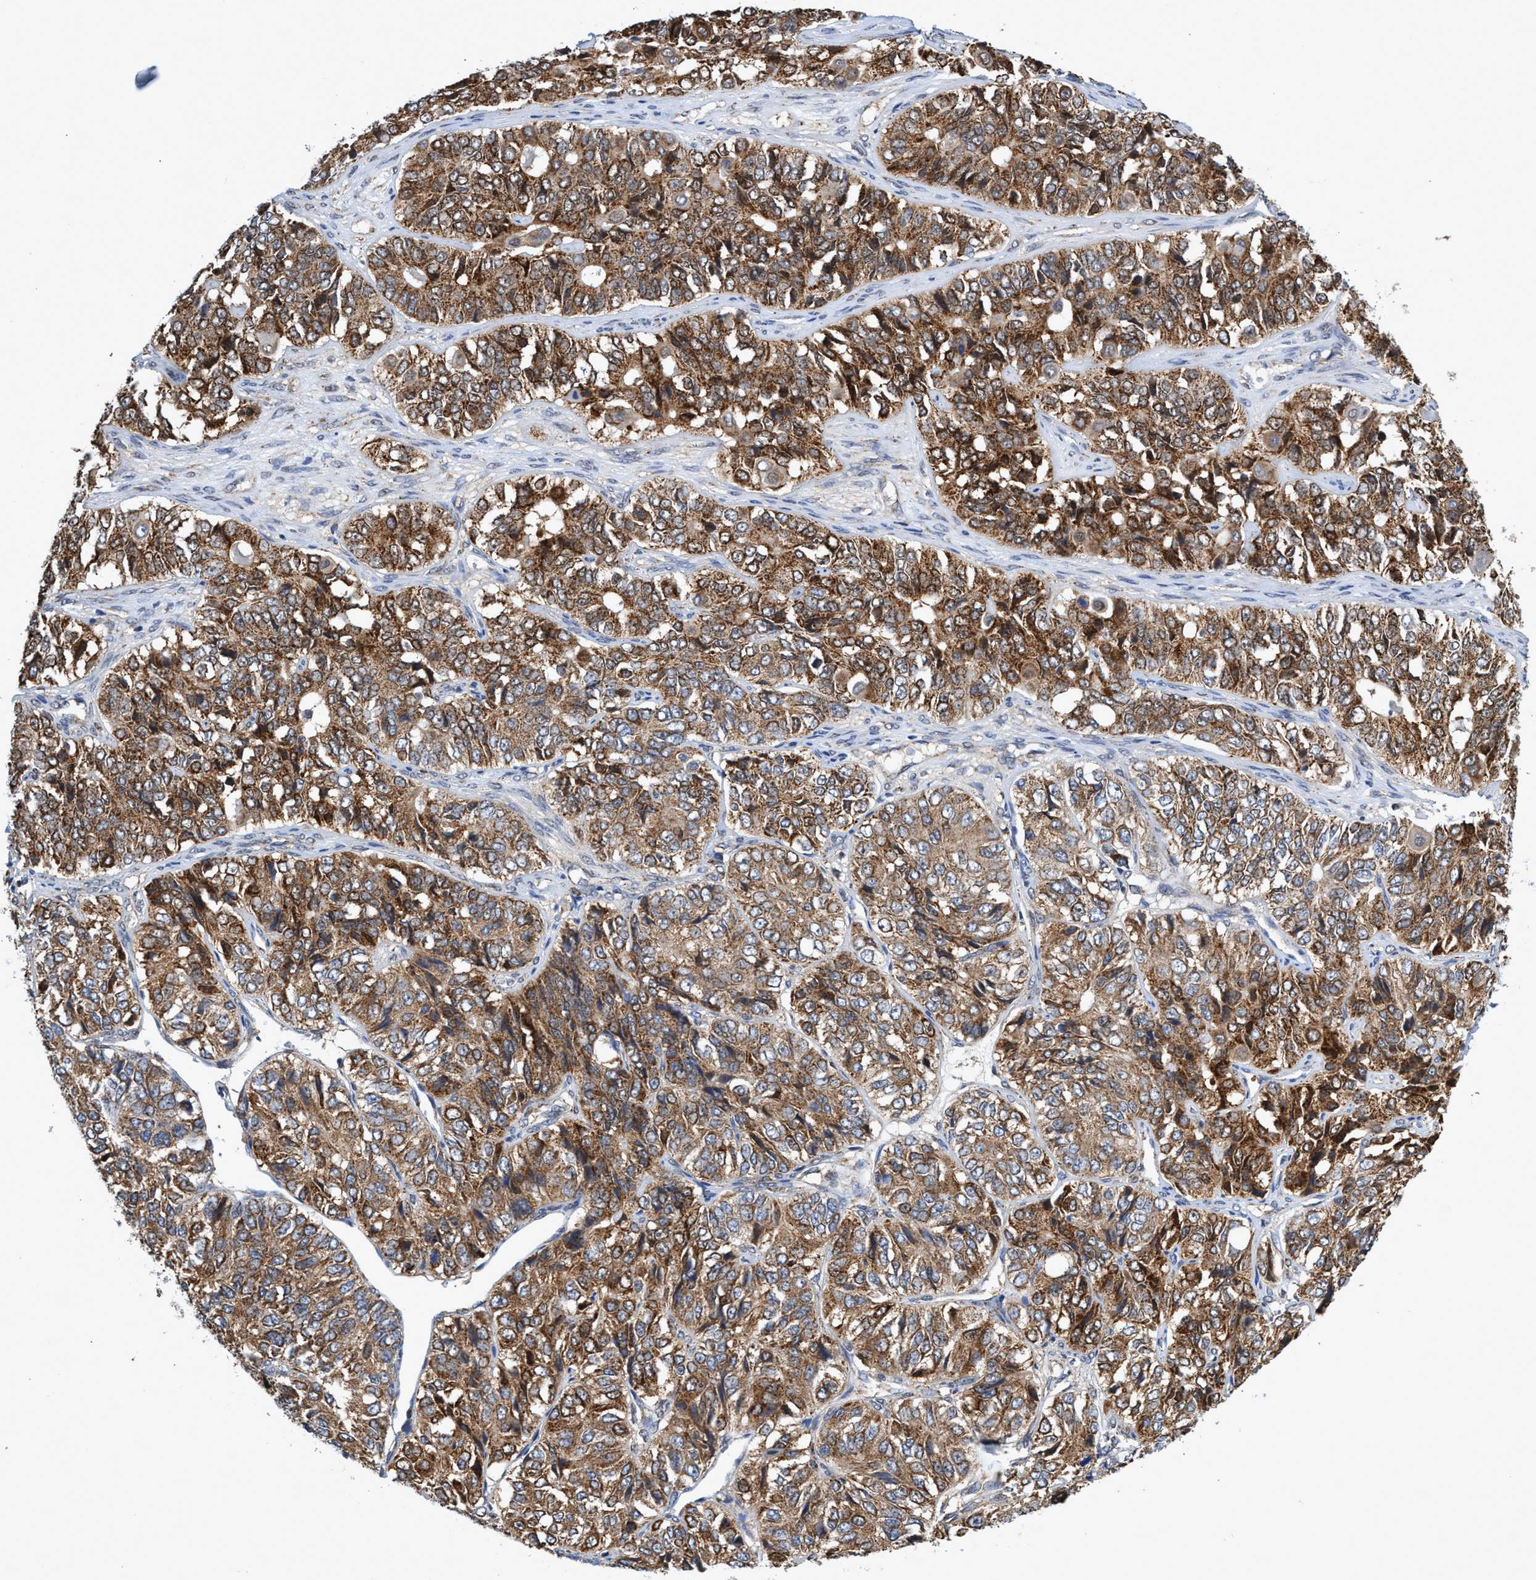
{"staining": {"intensity": "strong", "quantity": ">75%", "location": "cytoplasmic/membranous"}, "tissue": "ovarian cancer", "cell_type": "Tumor cells", "image_type": "cancer", "snomed": [{"axis": "morphology", "description": "Carcinoma, endometroid"}, {"axis": "topography", "description": "Ovary"}], "caption": "Immunohistochemical staining of ovarian cancer reveals high levels of strong cytoplasmic/membranous positivity in about >75% of tumor cells. Ihc stains the protein of interest in brown and the nuclei are stained blue.", "gene": "CRYZ", "patient": {"sex": "female", "age": 51}}